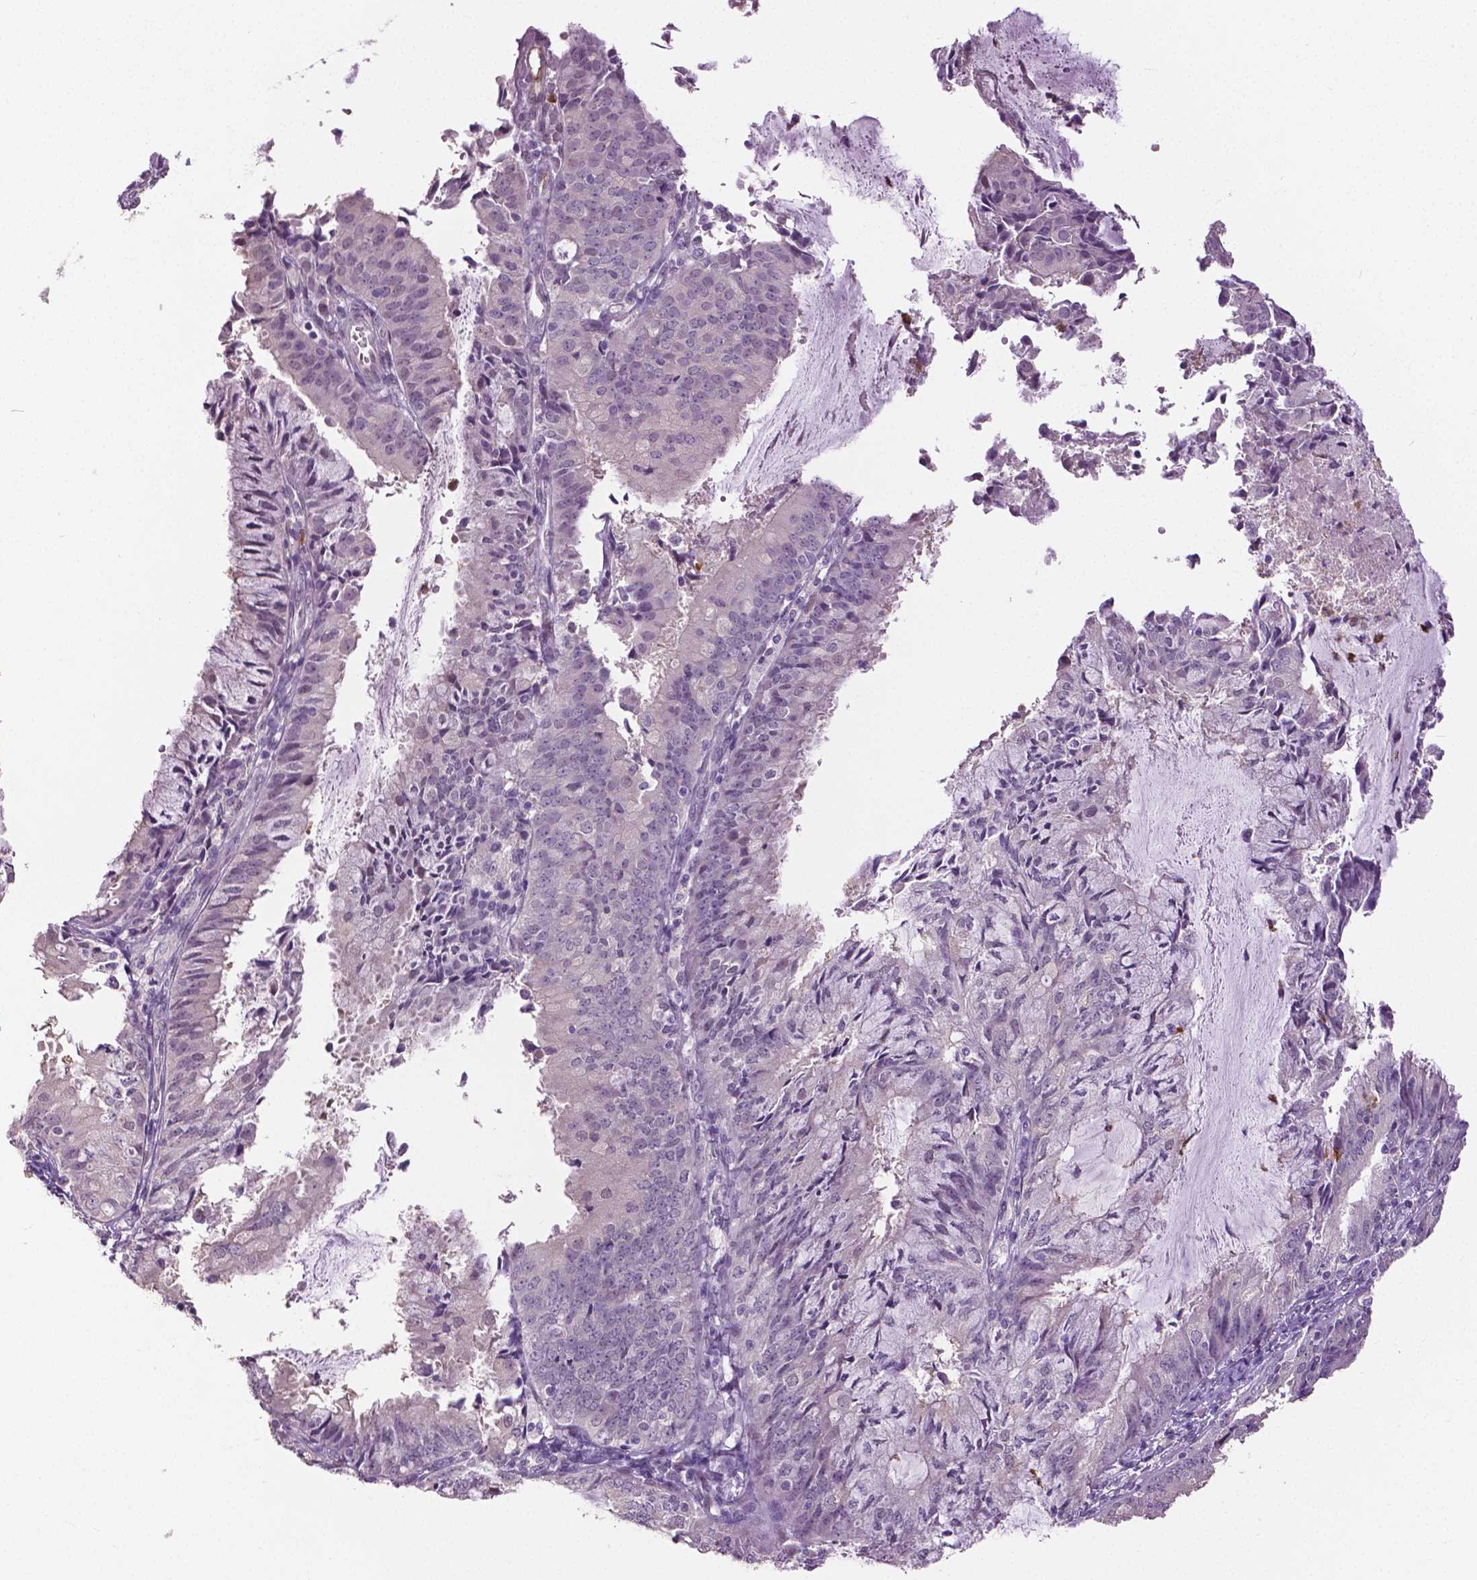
{"staining": {"intensity": "negative", "quantity": "none", "location": "none"}, "tissue": "endometrial cancer", "cell_type": "Tumor cells", "image_type": "cancer", "snomed": [{"axis": "morphology", "description": "Adenocarcinoma, NOS"}, {"axis": "topography", "description": "Endometrium"}], "caption": "Adenocarcinoma (endometrial) stained for a protein using immunohistochemistry (IHC) displays no staining tumor cells.", "gene": "PTPN5", "patient": {"sex": "female", "age": 57}}